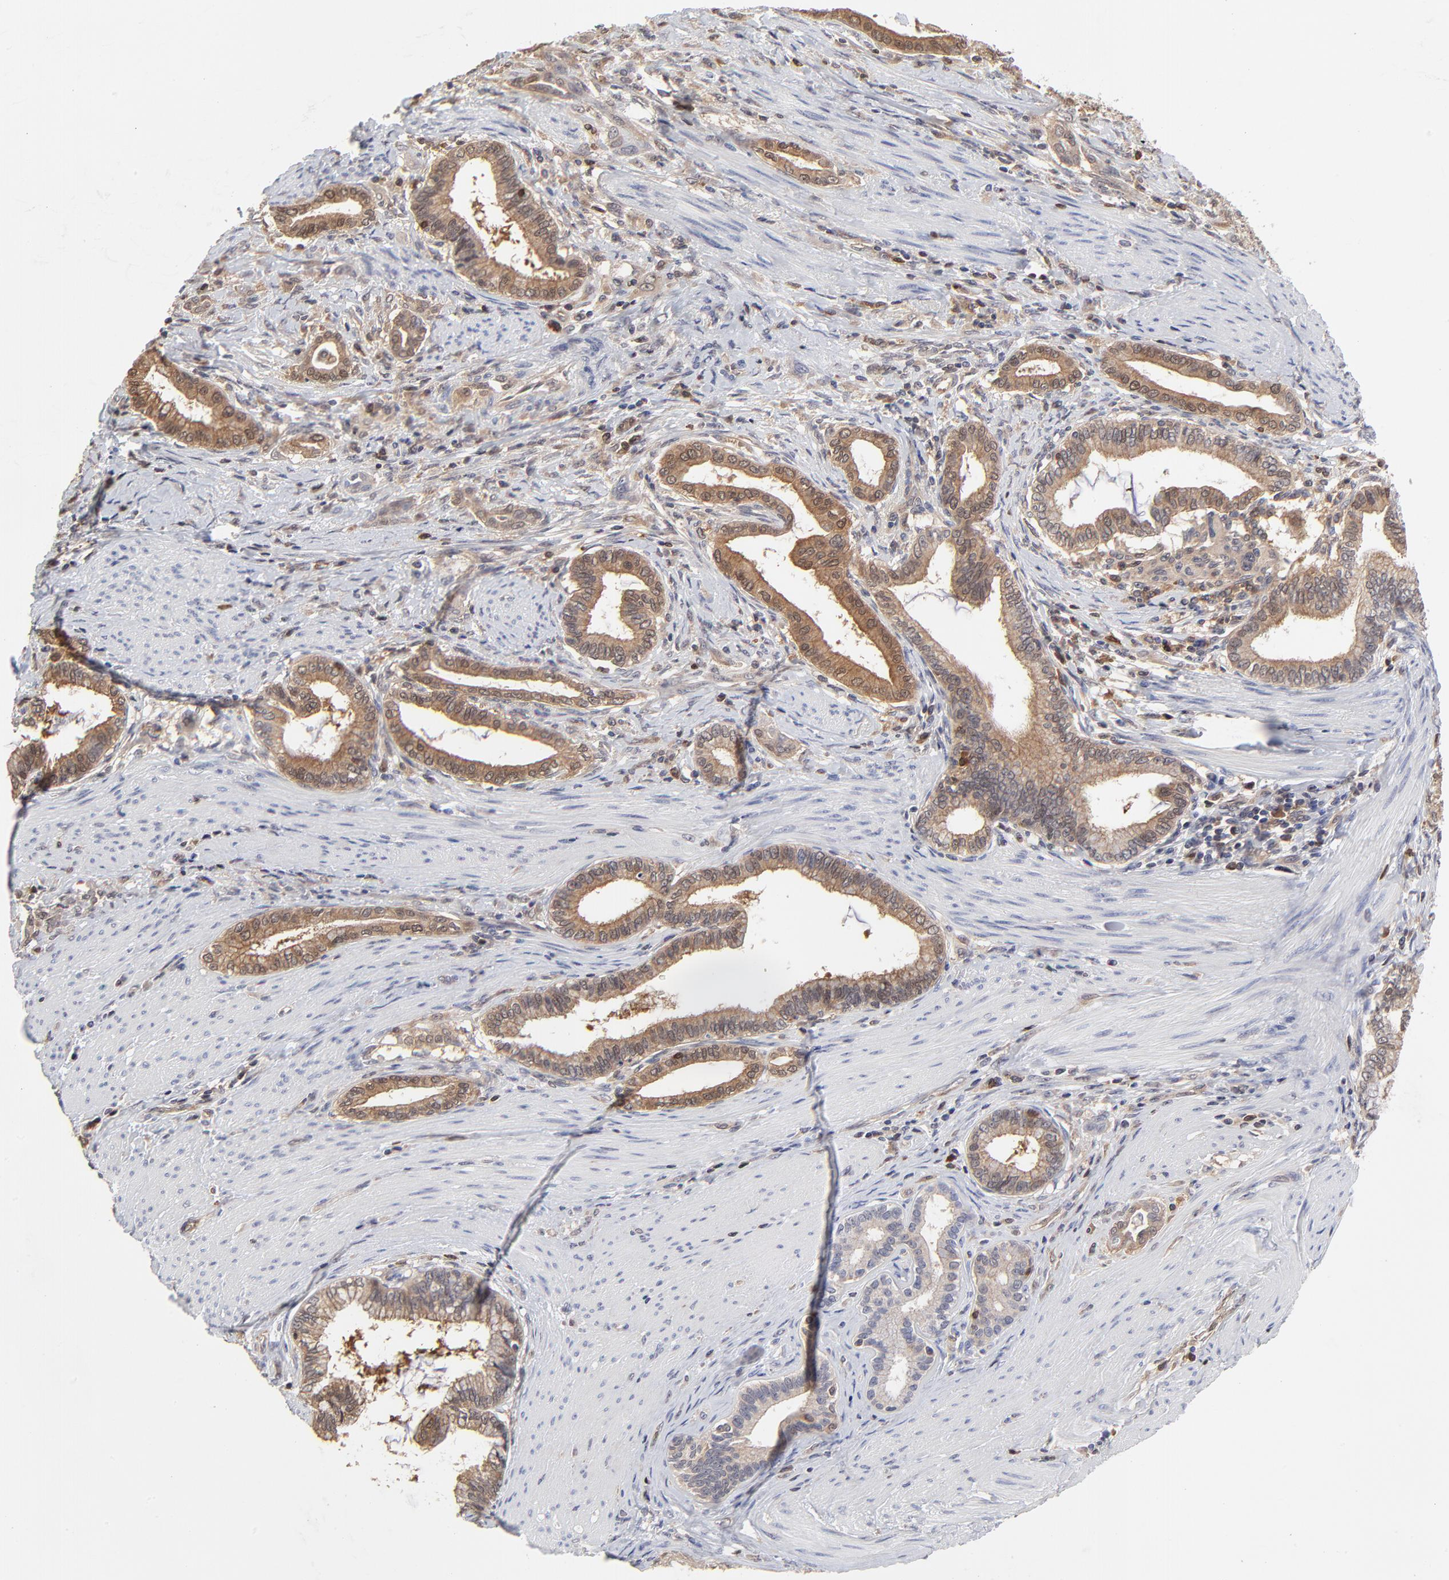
{"staining": {"intensity": "moderate", "quantity": ">75%", "location": "cytoplasmic/membranous"}, "tissue": "pancreatic cancer", "cell_type": "Tumor cells", "image_type": "cancer", "snomed": [{"axis": "morphology", "description": "Adenocarcinoma, NOS"}, {"axis": "topography", "description": "Pancreas"}], "caption": "An immunohistochemistry micrograph of tumor tissue is shown. Protein staining in brown labels moderate cytoplasmic/membranous positivity in adenocarcinoma (pancreatic) within tumor cells. (DAB (3,3'-diaminobenzidine) IHC with brightfield microscopy, high magnification).", "gene": "CASP3", "patient": {"sex": "female", "age": 64}}